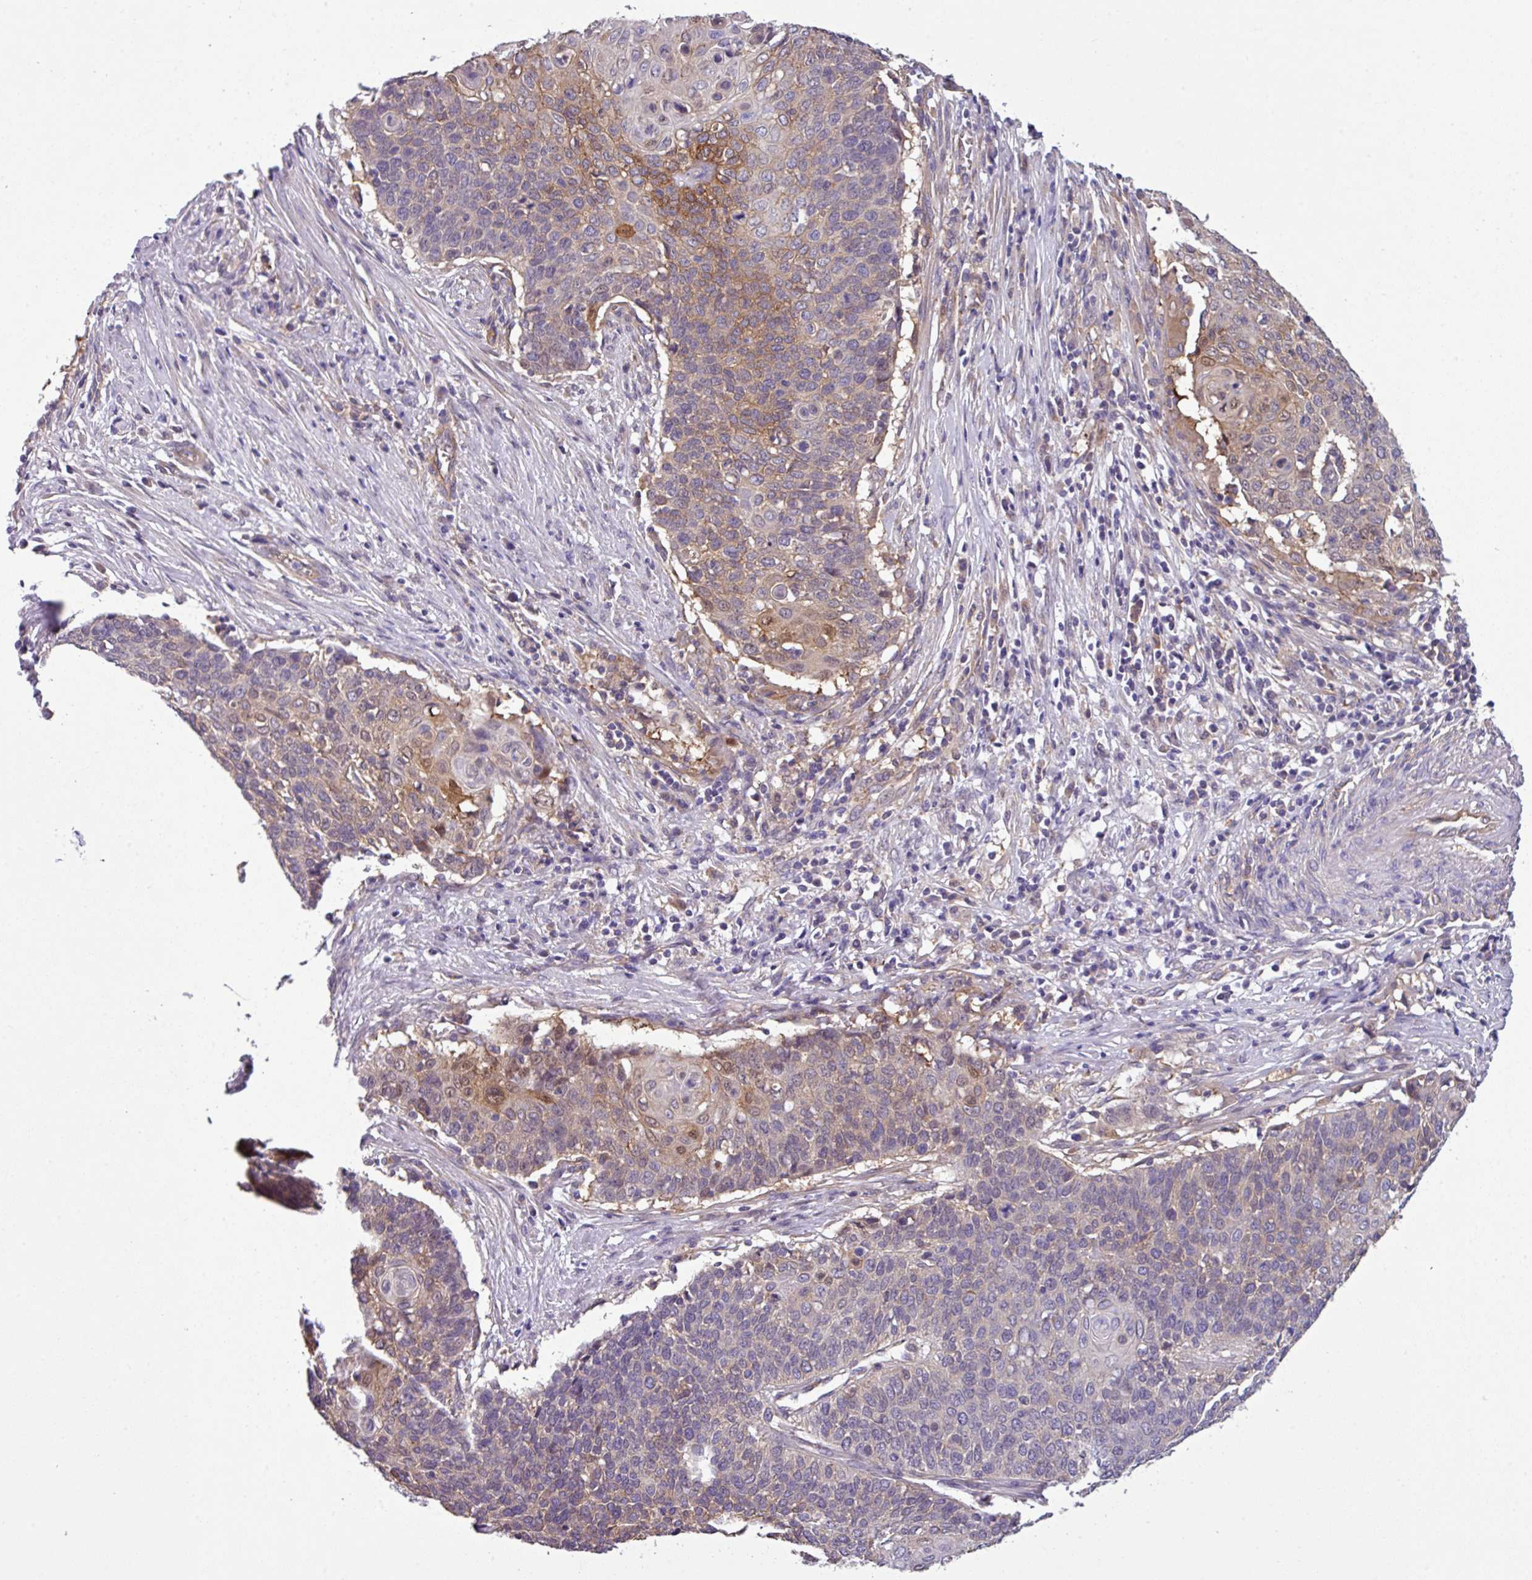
{"staining": {"intensity": "moderate", "quantity": "<25%", "location": "cytoplasmic/membranous"}, "tissue": "cervical cancer", "cell_type": "Tumor cells", "image_type": "cancer", "snomed": [{"axis": "morphology", "description": "Squamous cell carcinoma, NOS"}, {"axis": "topography", "description": "Cervix"}], "caption": "Immunohistochemistry (IHC) (DAB (3,3'-diaminobenzidine)) staining of human squamous cell carcinoma (cervical) reveals moderate cytoplasmic/membranous protein staining in approximately <25% of tumor cells.", "gene": "SLC23A2", "patient": {"sex": "female", "age": 39}}